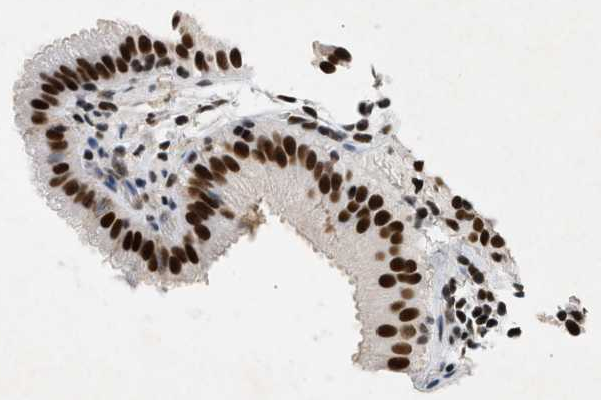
{"staining": {"intensity": "strong", "quantity": ">75%", "location": "nuclear"}, "tissue": "gallbladder", "cell_type": "Glandular cells", "image_type": "normal", "snomed": [{"axis": "morphology", "description": "Normal tissue, NOS"}, {"axis": "topography", "description": "Gallbladder"}], "caption": "Human gallbladder stained for a protein (brown) demonstrates strong nuclear positive positivity in about >75% of glandular cells.", "gene": "SMARCB1", "patient": {"sex": "female", "age": 26}}